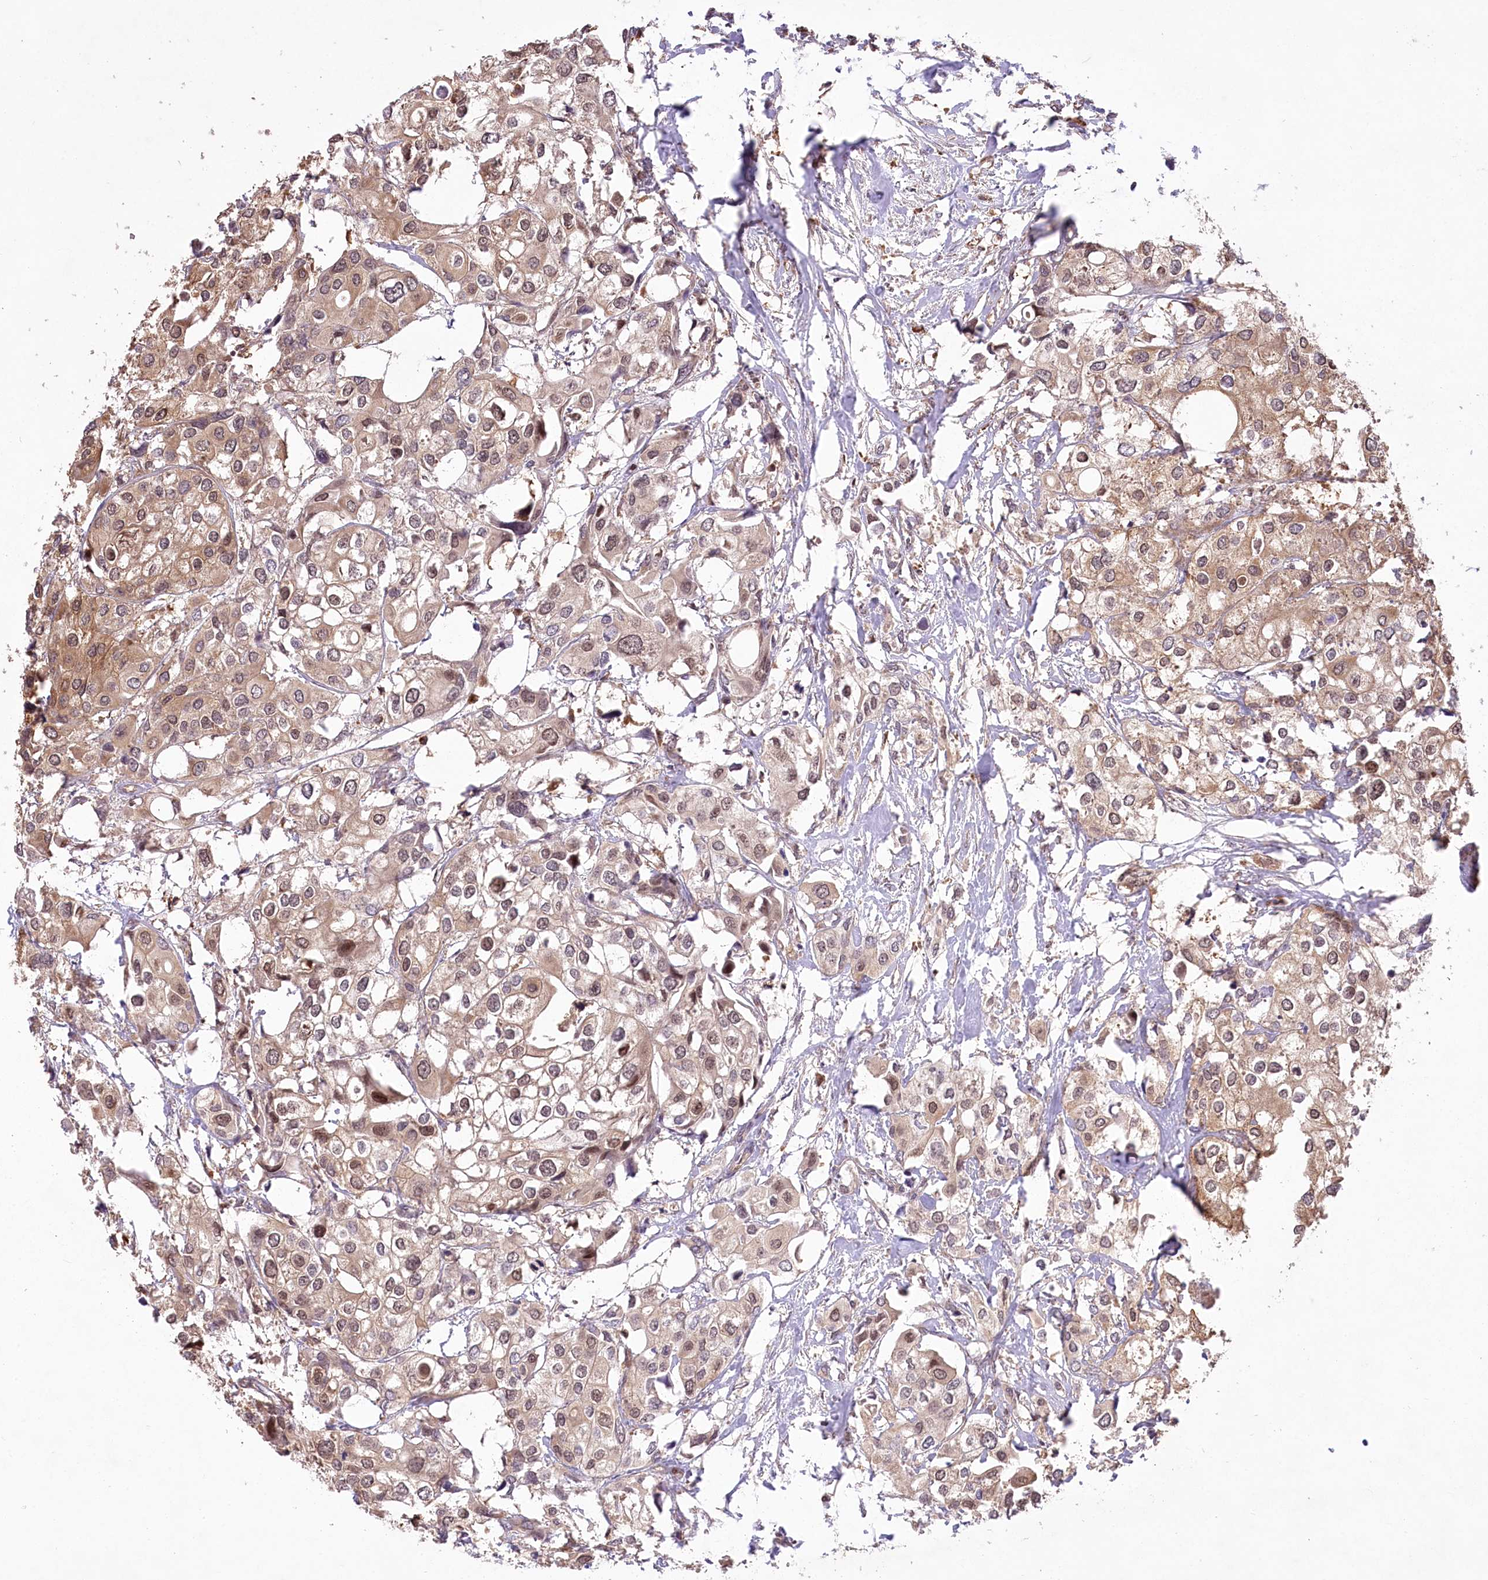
{"staining": {"intensity": "moderate", "quantity": ">75%", "location": "cytoplasmic/membranous"}, "tissue": "urothelial cancer", "cell_type": "Tumor cells", "image_type": "cancer", "snomed": [{"axis": "morphology", "description": "Urothelial carcinoma, High grade"}, {"axis": "topography", "description": "Urinary bladder"}], "caption": "High-magnification brightfield microscopy of urothelial cancer stained with DAB (3,3'-diaminobenzidine) (brown) and counterstained with hematoxylin (blue). tumor cells exhibit moderate cytoplasmic/membranous expression is seen in approximately>75% of cells.", "gene": "SERGEF", "patient": {"sex": "male", "age": 64}}